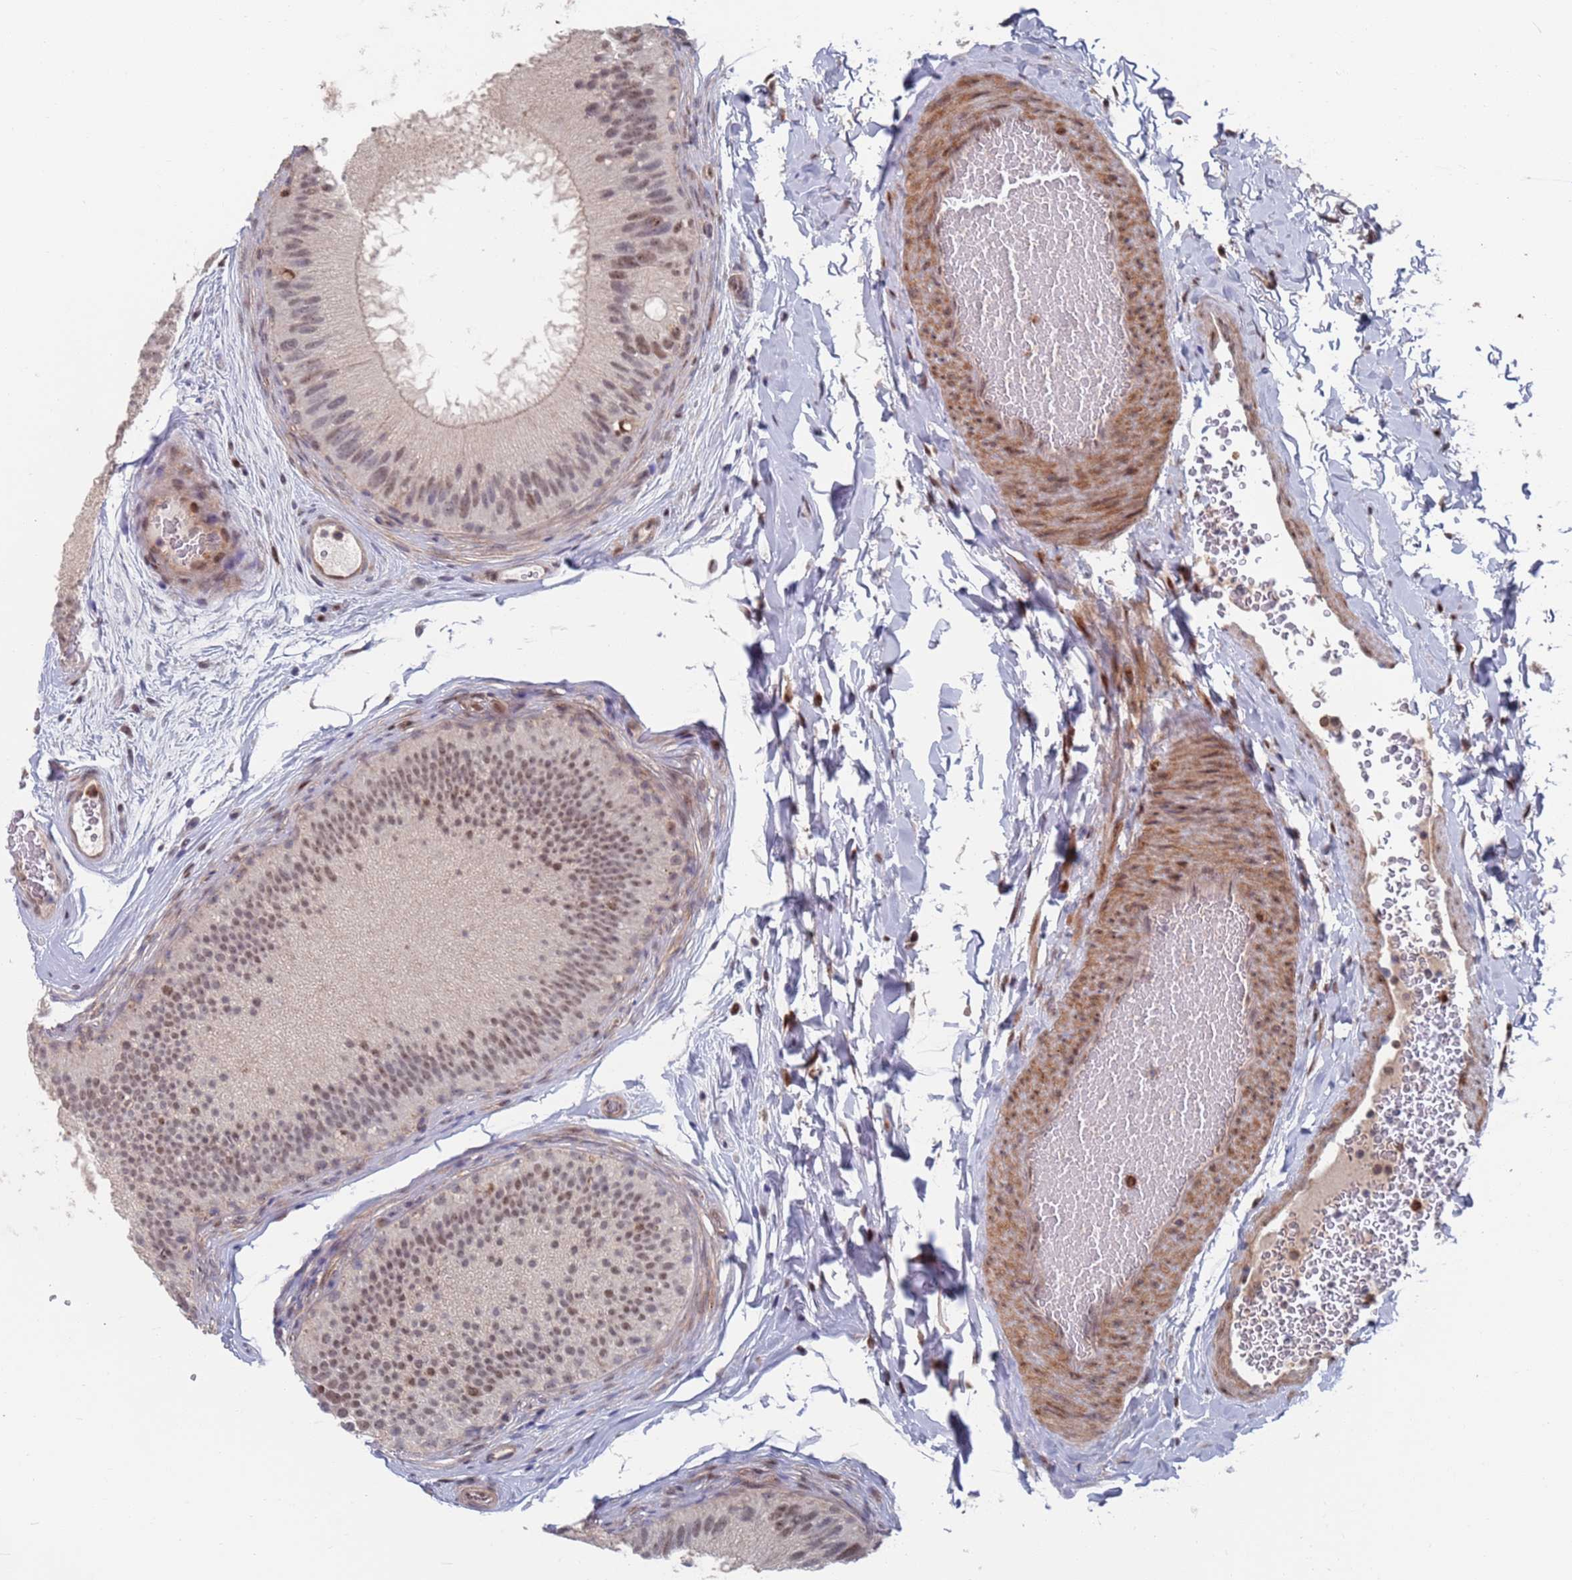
{"staining": {"intensity": "weak", "quantity": "25%-75%", "location": "nuclear"}, "tissue": "epididymis", "cell_type": "Glandular cells", "image_type": "normal", "snomed": [{"axis": "morphology", "description": "Normal tissue, NOS"}, {"axis": "topography", "description": "Epididymis"}], "caption": "The histopathology image exhibits immunohistochemical staining of unremarkable epididymis. There is weak nuclear staining is identified in about 25%-75% of glandular cells.", "gene": "RPP25", "patient": {"sex": "male", "age": 45}}